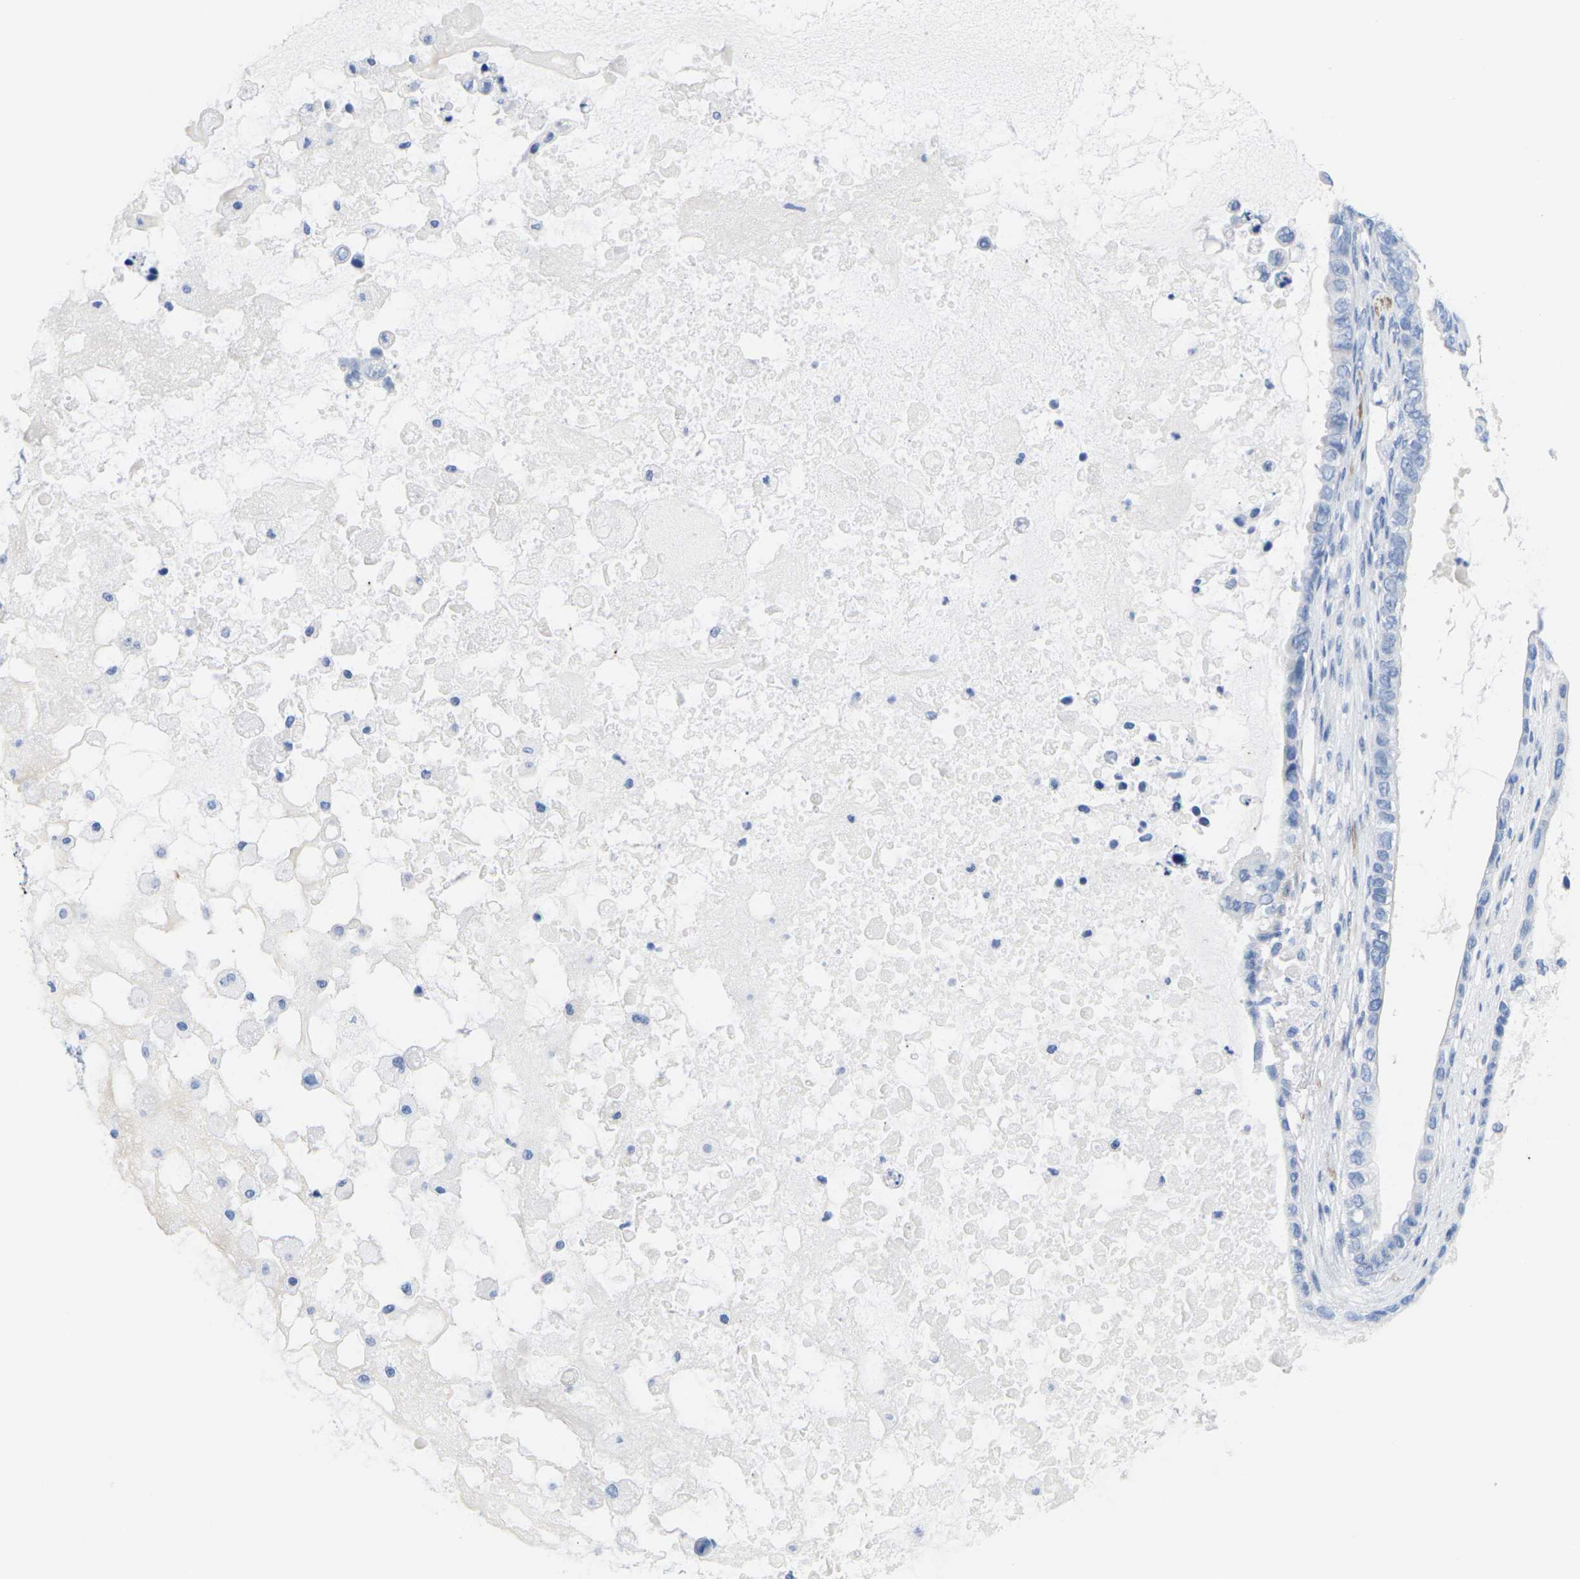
{"staining": {"intensity": "negative", "quantity": "none", "location": "none"}, "tissue": "ovarian cancer", "cell_type": "Tumor cells", "image_type": "cancer", "snomed": [{"axis": "morphology", "description": "Cystadenocarcinoma, mucinous, NOS"}, {"axis": "topography", "description": "Ovary"}], "caption": "This is an immunohistochemistry photomicrograph of human ovarian mucinous cystadenocarcinoma. There is no expression in tumor cells.", "gene": "CNN1", "patient": {"sex": "female", "age": 80}}